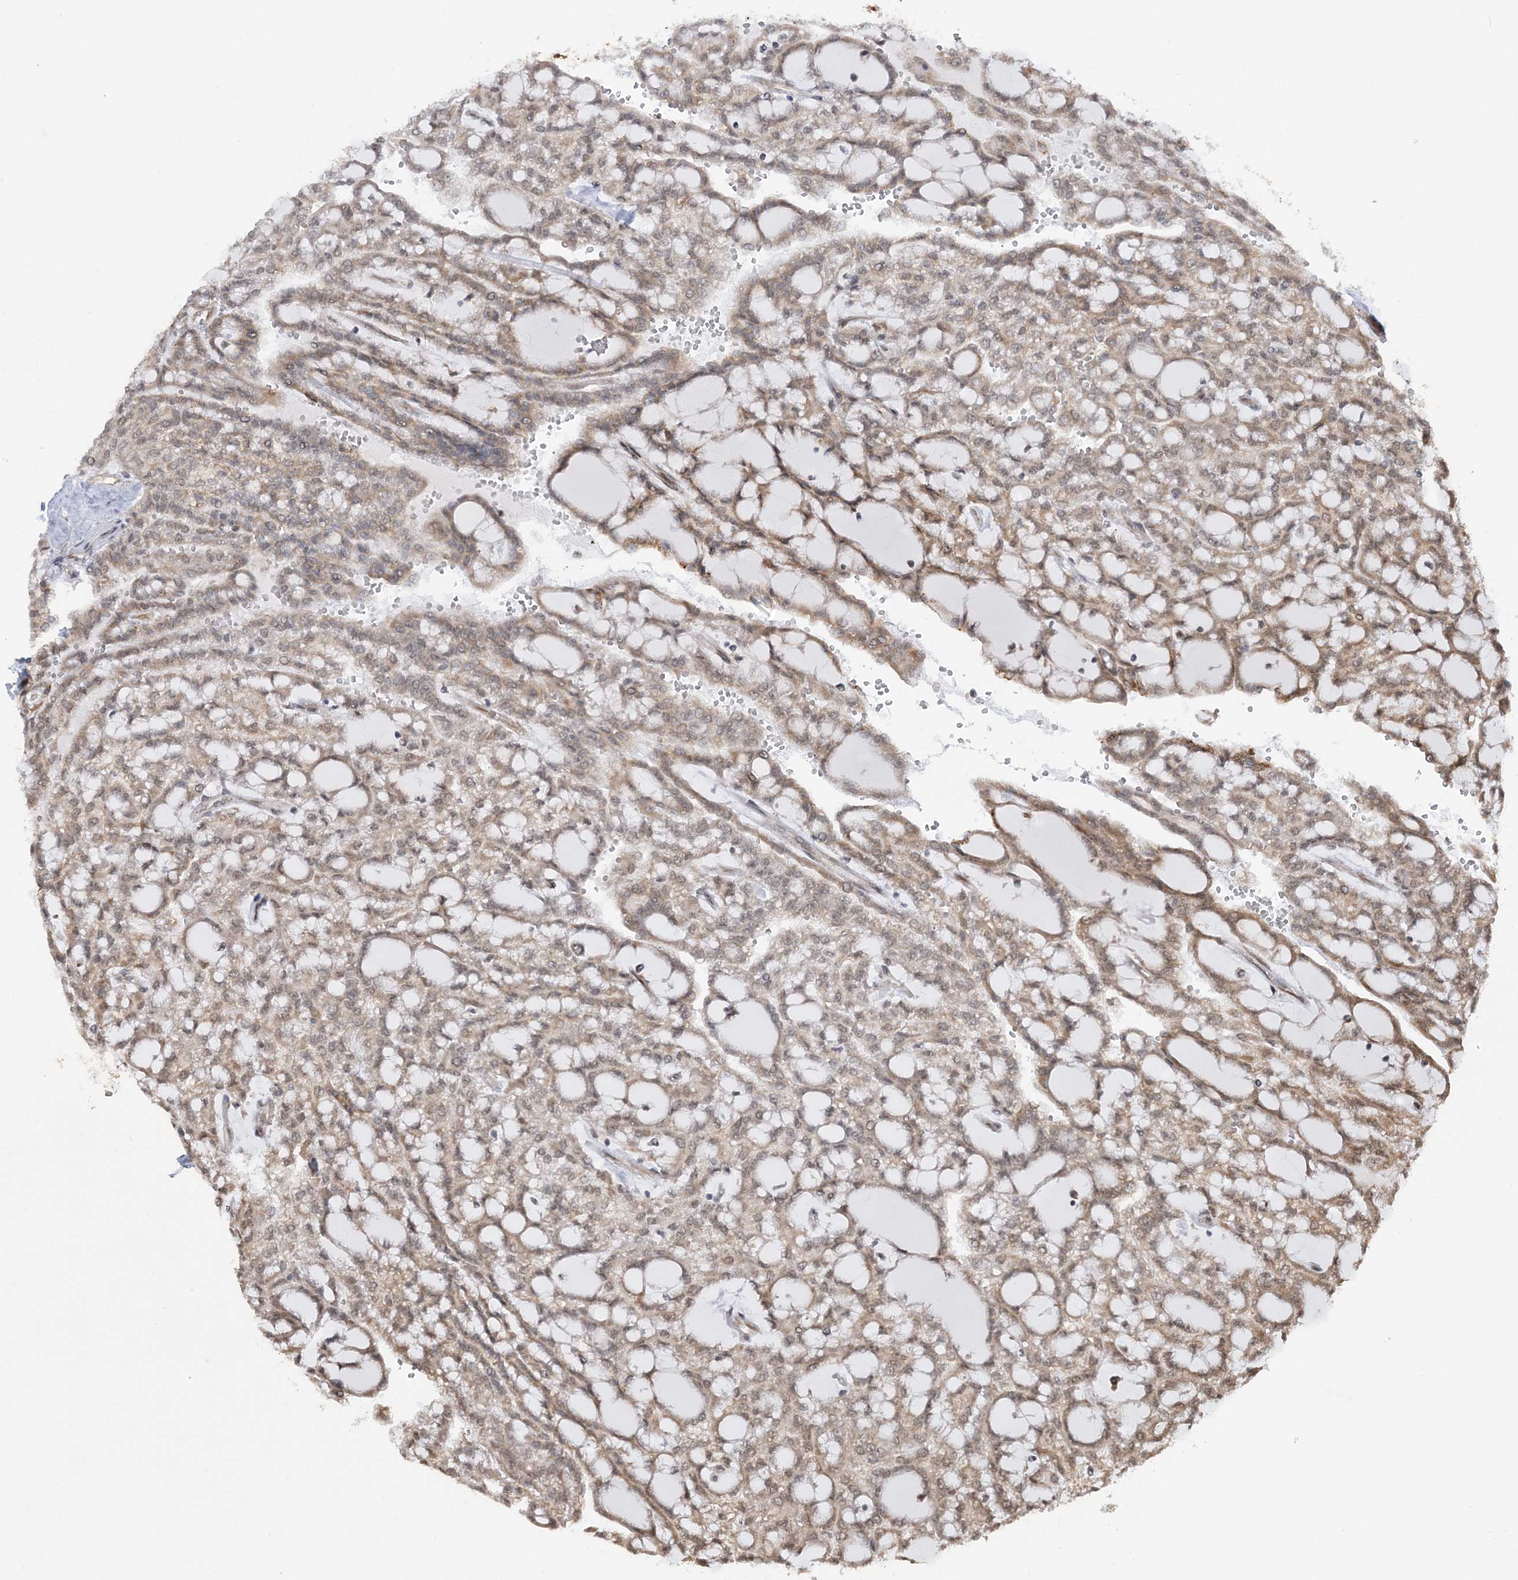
{"staining": {"intensity": "weak", "quantity": ">75%", "location": "cytoplasmic/membranous"}, "tissue": "renal cancer", "cell_type": "Tumor cells", "image_type": "cancer", "snomed": [{"axis": "morphology", "description": "Adenocarcinoma, NOS"}, {"axis": "topography", "description": "Kidney"}], "caption": "IHC (DAB) staining of human renal adenocarcinoma displays weak cytoplasmic/membranous protein staining in approximately >75% of tumor cells.", "gene": "MRPL47", "patient": {"sex": "male", "age": 63}}